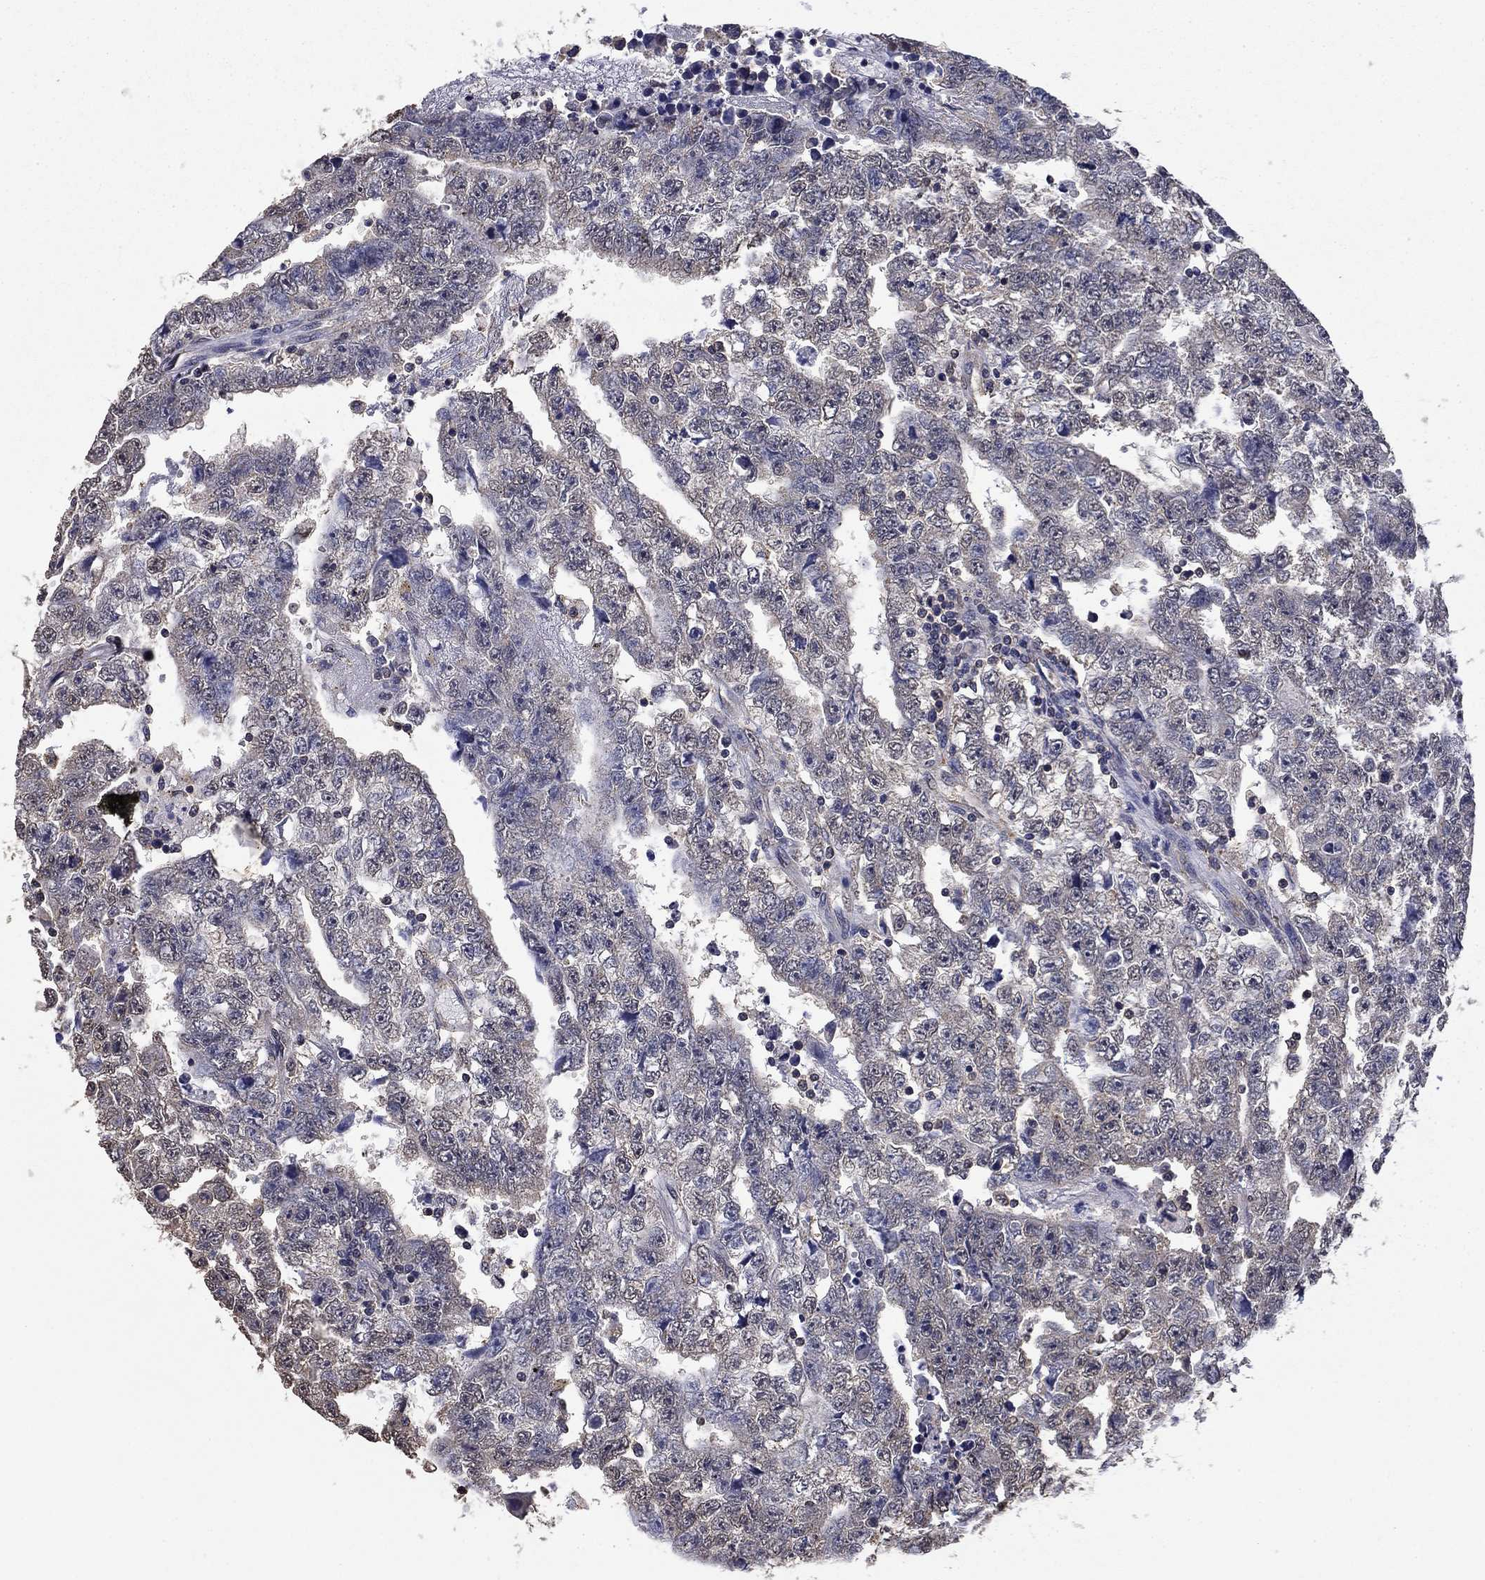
{"staining": {"intensity": "negative", "quantity": "none", "location": "none"}, "tissue": "testis cancer", "cell_type": "Tumor cells", "image_type": "cancer", "snomed": [{"axis": "morphology", "description": "Carcinoma, Embryonal, NOS"}, {"axis": "topography", "description": "Testis"}], "caption": "This is an immunohistochemistry histopathology image of testis cancer. There is no expression in tumor cells.", "gene": "MFAP3L", "patient": {"sex": "male", "age": 25}}